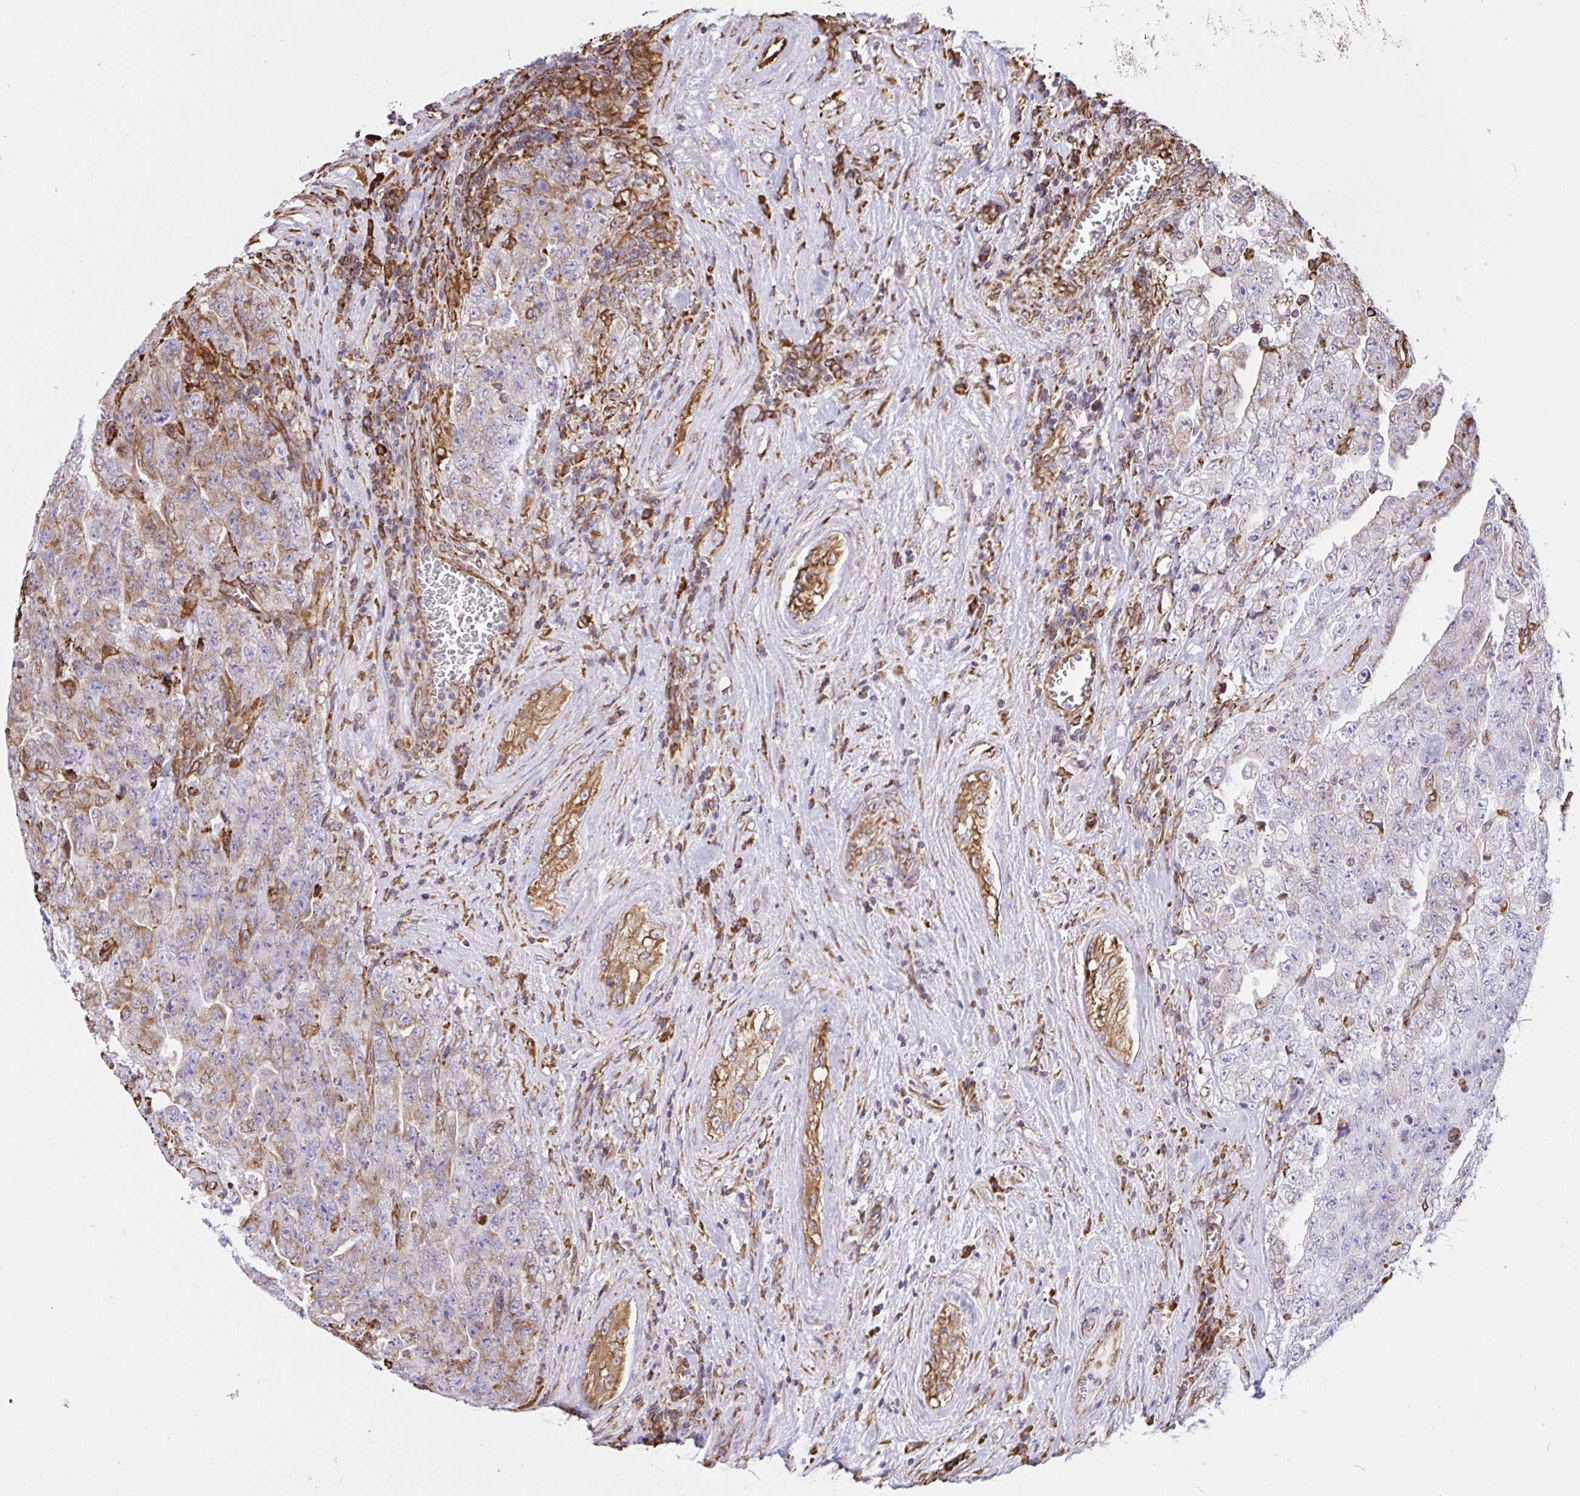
{"staining": {"intensity": "weak", "quantity": "<25%", "location": "cytoplasmic/membranous"}, "tissue": "testis cancer", "cell_type": "Tumor cells", "image_type": "cancer", "snomed": [{"axis": "morphology", "description": "Carcinoma, Embryonal, NOS"}, {"axis": "topography", "description": "Testis"}], "caption": "There is no significant positivity in tumor cells of testis embryonal carcinoma. Brightfield microscopy of immunohistochemistry stained with DAB (brown) and hematoxylin (blue), captured at high magnification.", "gene": "CLGN", "patient": {"sex": "male", "age": 28}}